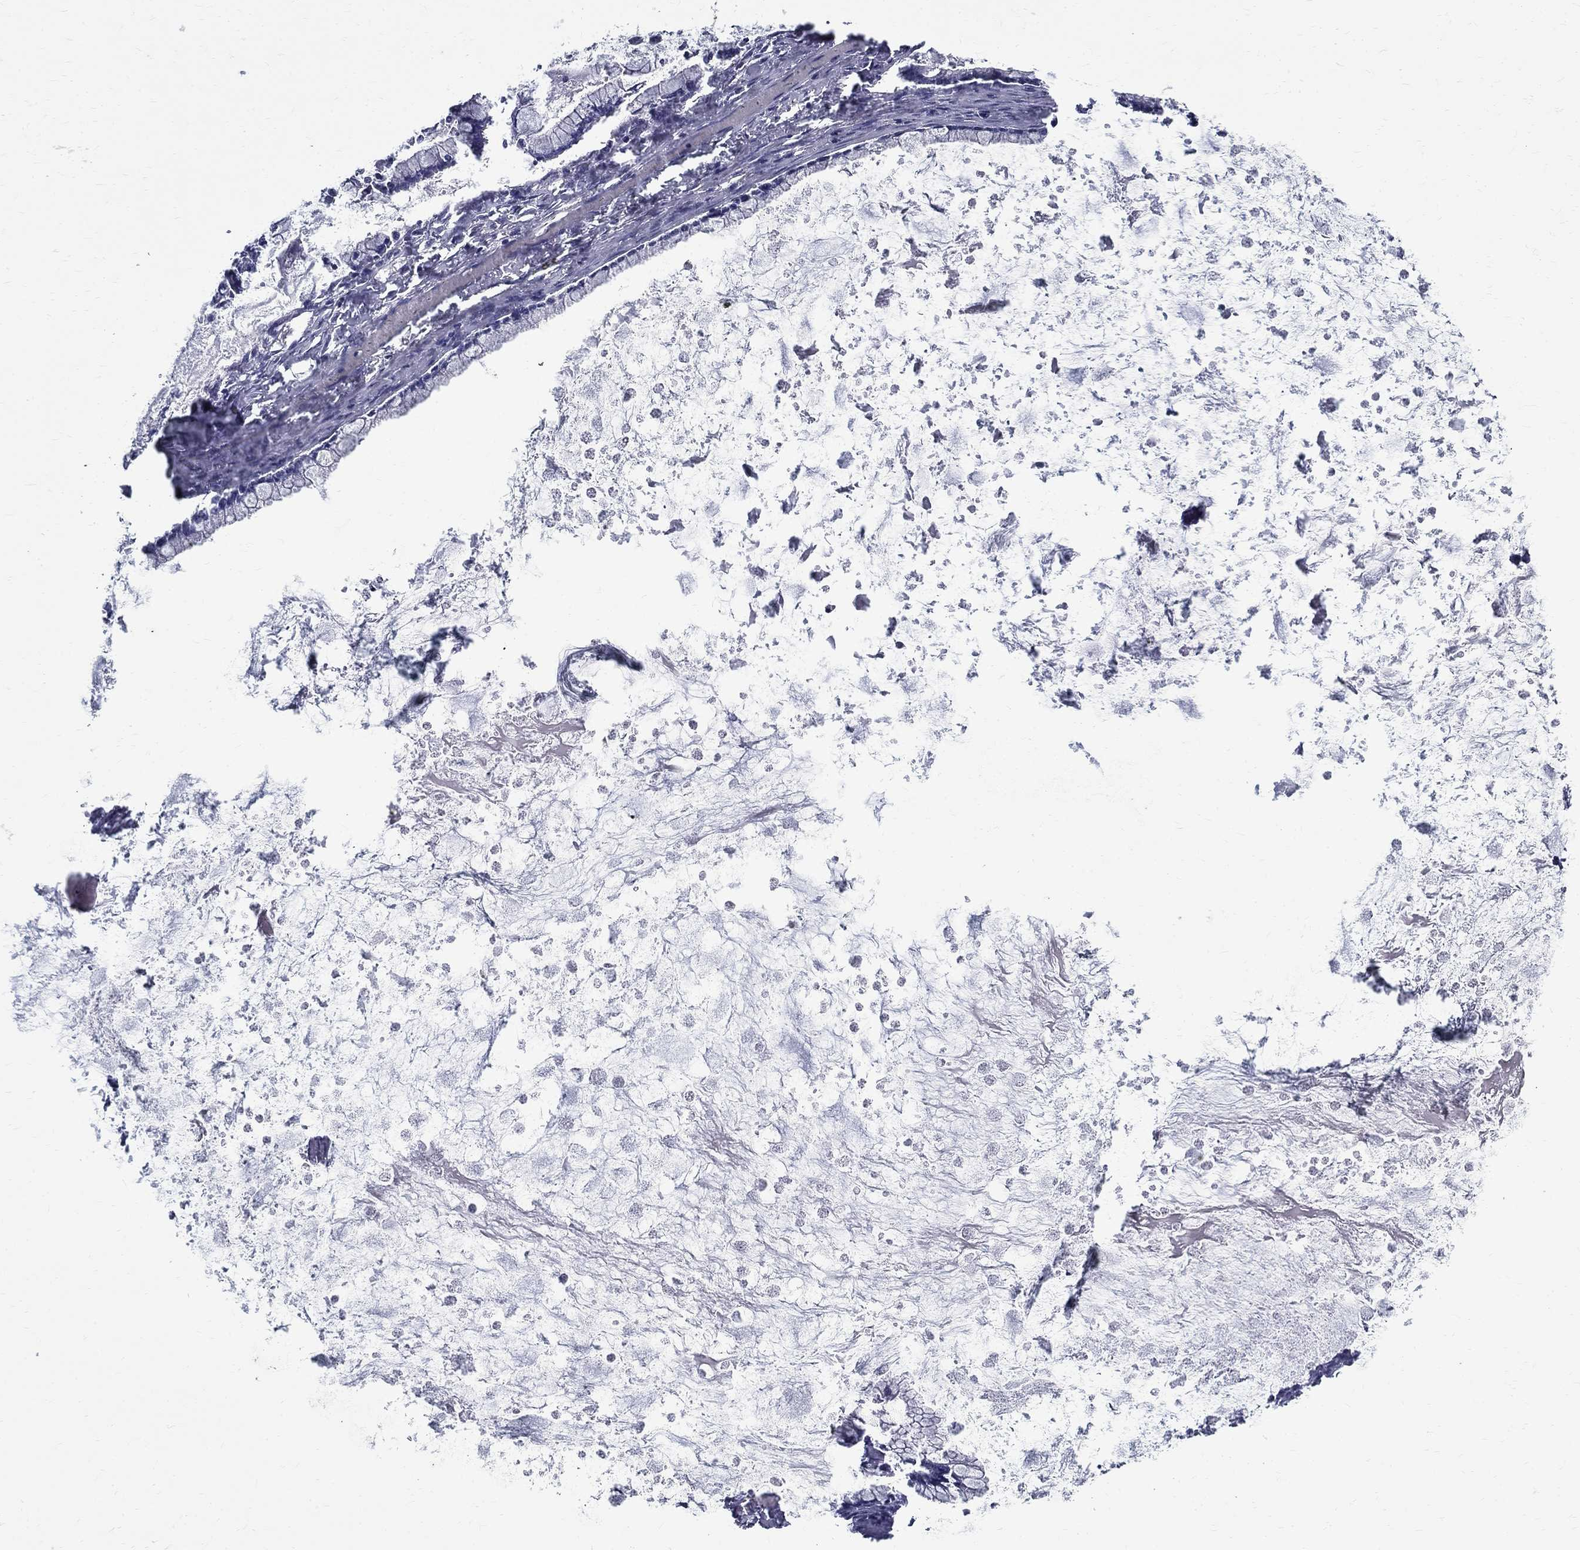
{"staining": {"intensity": "negative", "quantity": "none", "location": "none"}, "tissue": "ovarian cancer", "cell_type": "Tumor cells", "image_type": "cancer", "snomed": [{"axis": "morphology", "description": "Cystadenocarcinoma, mucinous, NOS"}, {"axis": "topography", "description": "Ovary"}], "caption": "There is no significant expression in tumor cells of ovarian mucinous cystadenocarcinoma. (DAB (3,3'-diaminobenzidine) immunohistochemistry, high magnification).", "gene": "TGM4", "patient": {"sex": "female", "age": 67}}